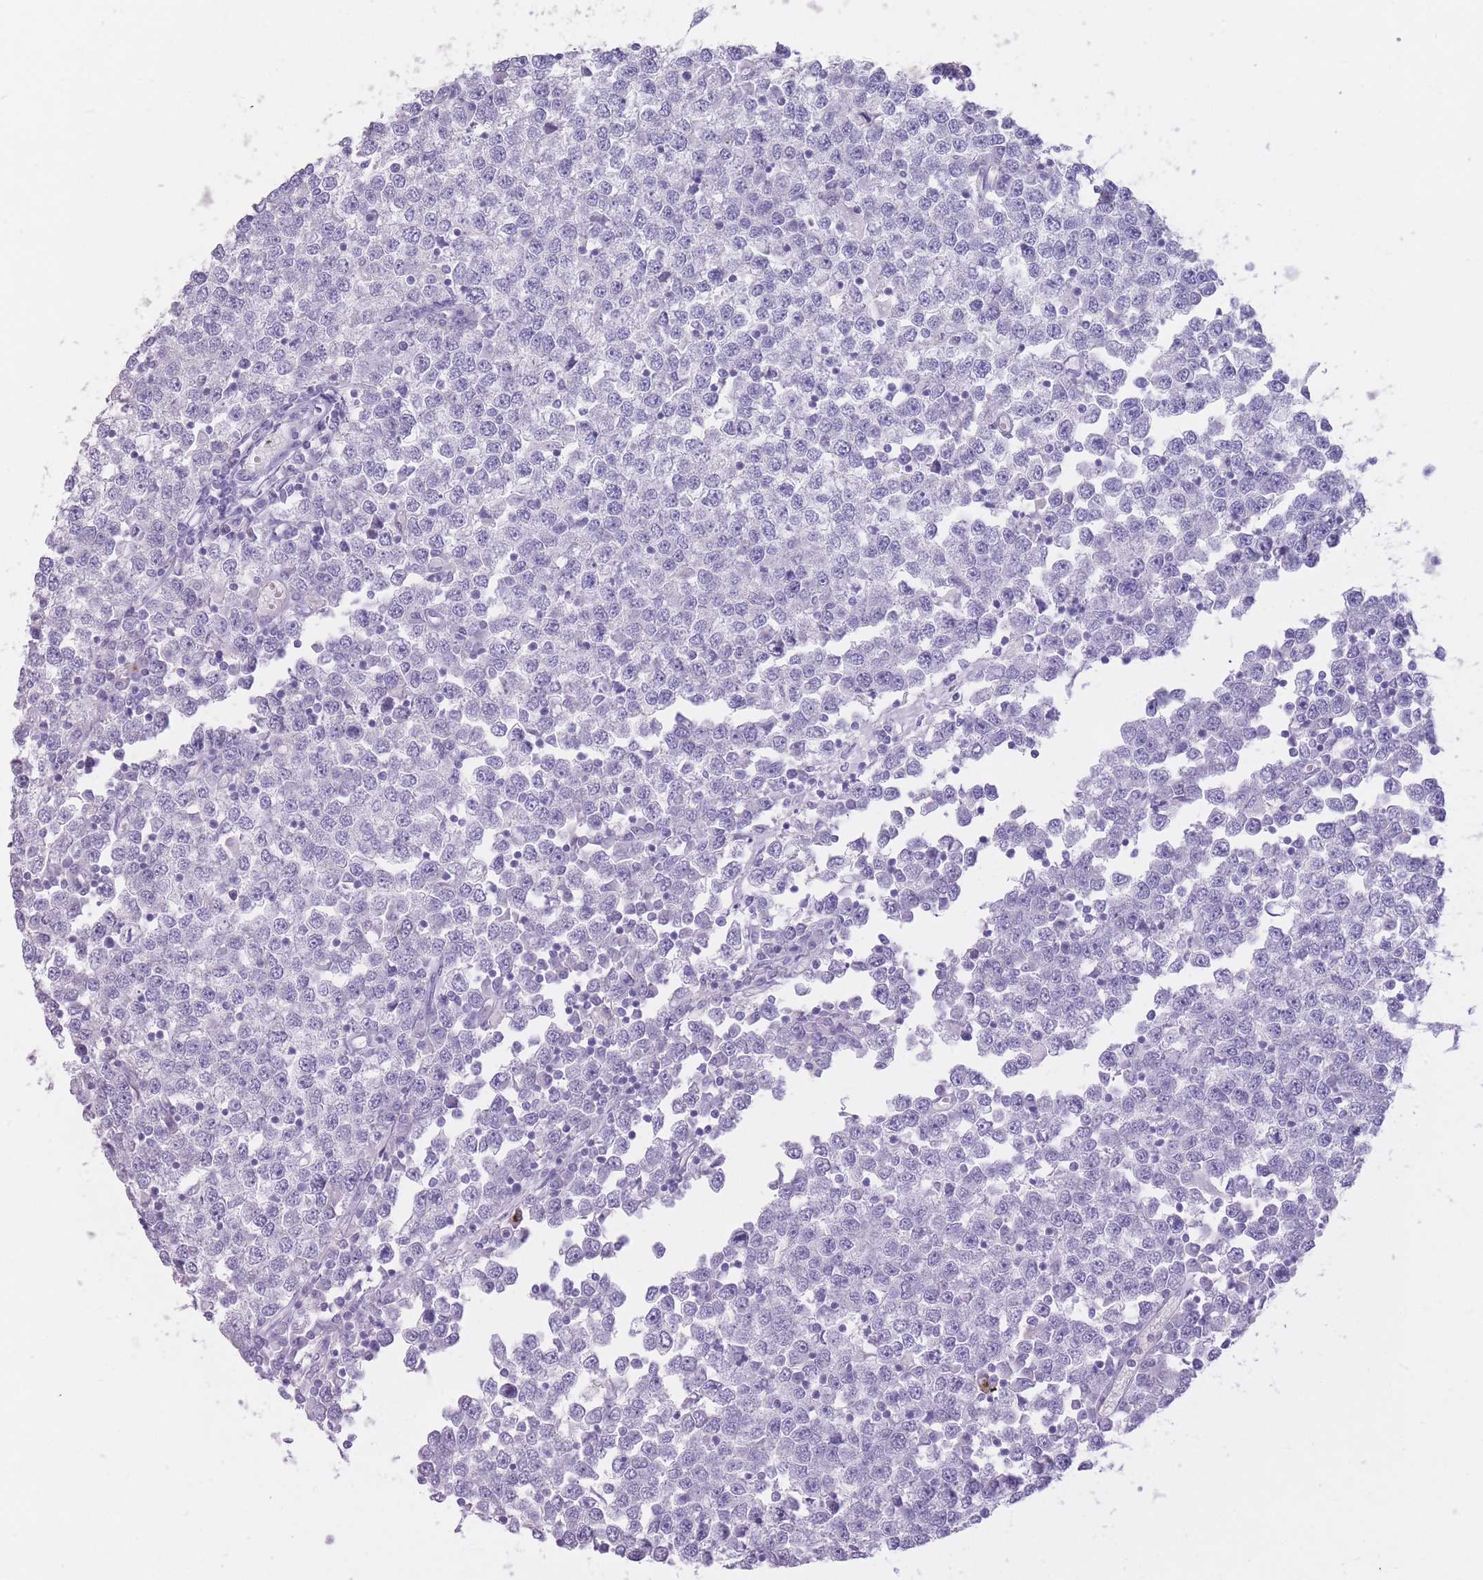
{"staining": {"intensity": "negative", "quantity": "none", "location": "none"}, "tissue": "testis cancer", "cell_type": "Tumor cells", "image_type": "cancer", "snomed": [{"axis": "morphology", "description": "Seminoma, NOS"}, {"axis": "topography", "description": "Testis"}], "caption": "Immunohistochemical staining of human testis cancer (seminoma) shows no significant positivity in tumor cells.", "gene": "PRG4", "patient": {"sex": "male", "age": 65}}